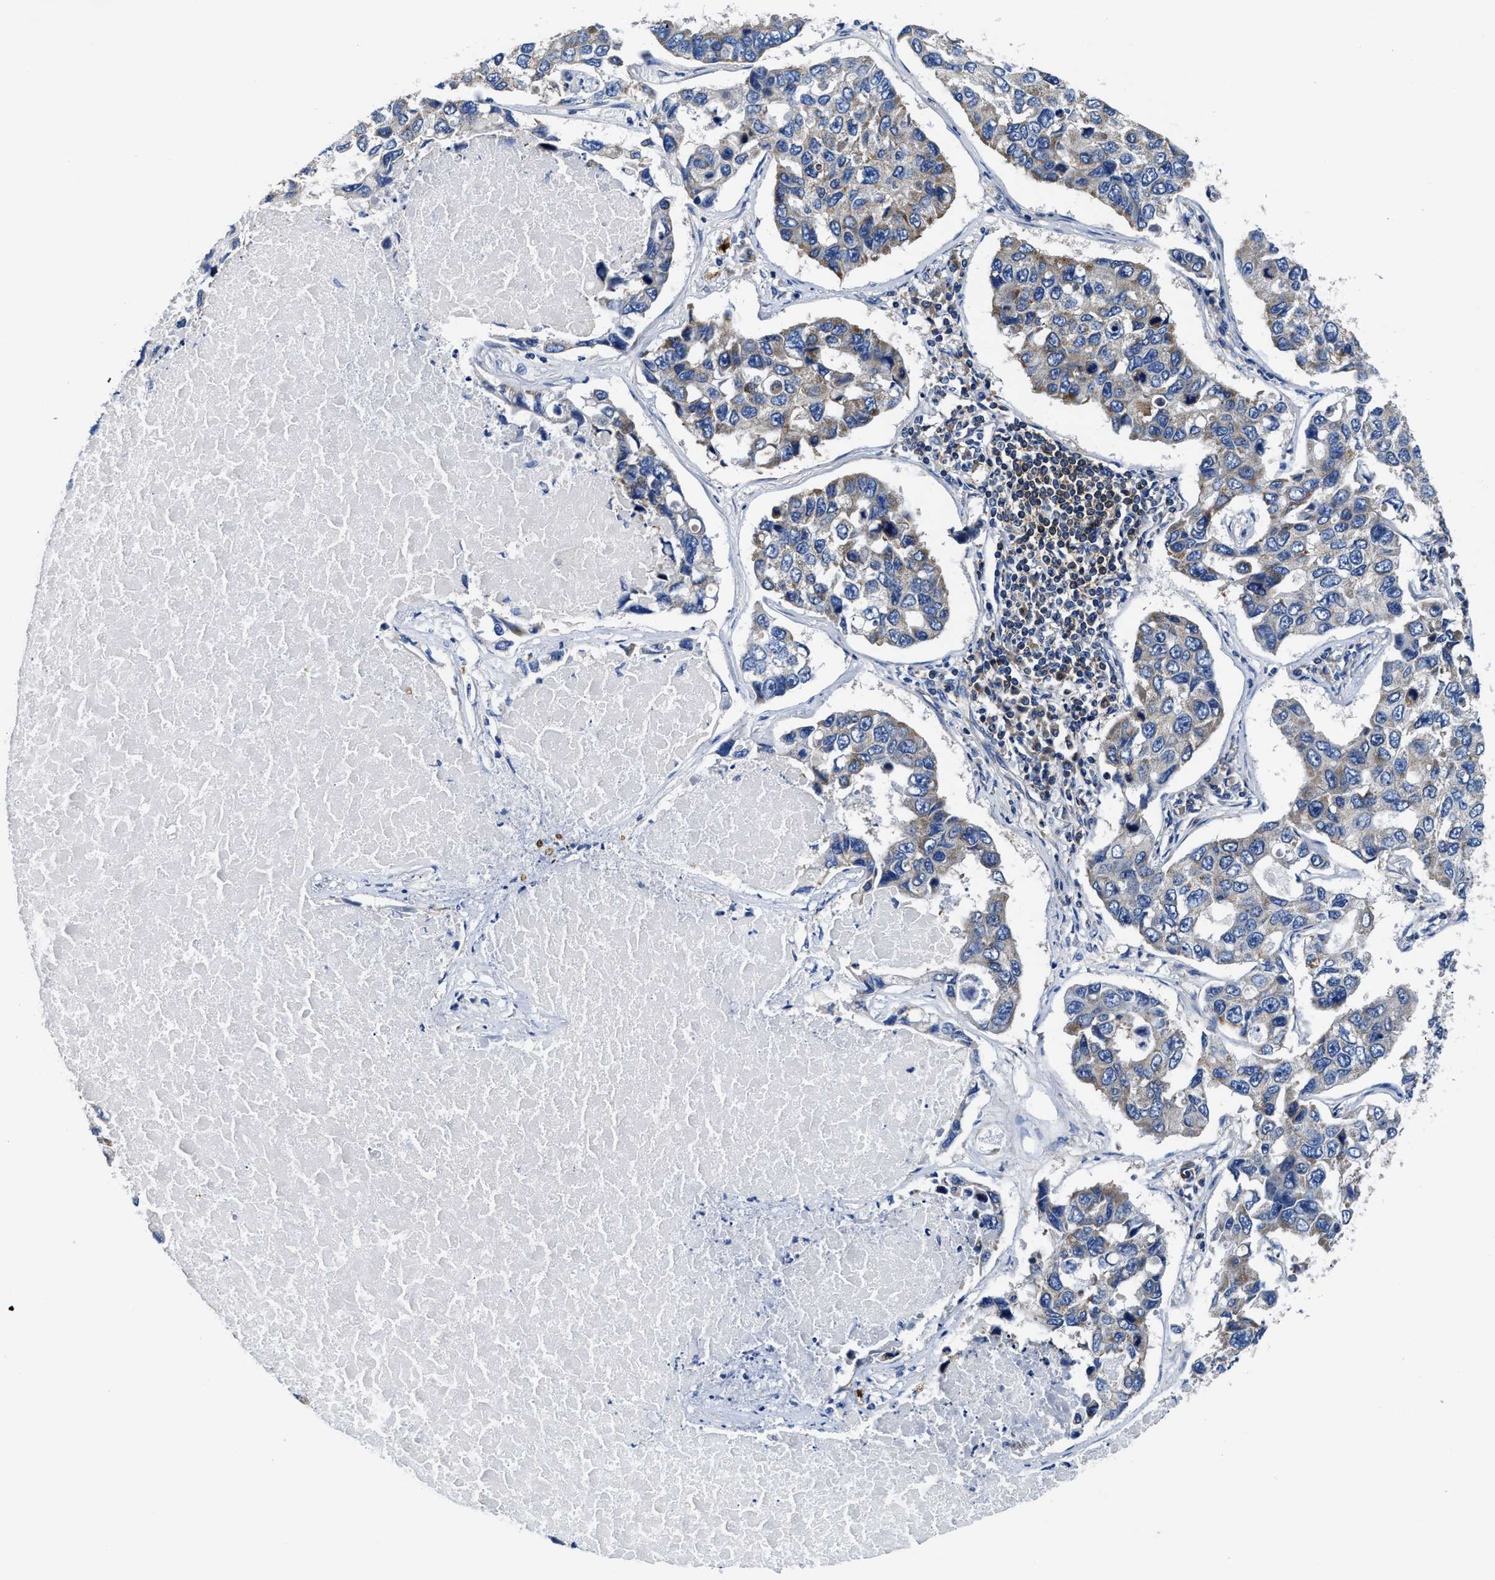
{"staining": {"intensity": "weak", "quantity": "<25%", "location": "cytoplasmic/membranous"}, "tissue": "lung cancer", "cell_type": "Tumor cells", "image_type": "cancer", "snomed": [{"axis": "morphology", "description": "Adenocarcinoma, NOS"}, {"axis": "topography", "description": "Lung"}], "caption": "IHC image of lung cancer stained for a protein (brown), which demonstrates no positivity in tumor cells. Brightfield microscopy of immunohistochemistry (IHC) stained with DAB (3,3'-diaminobenzidine) (brown) and hematoxylin (blue), captured at high magnification.", "gene": "PHLPP1", "patient": {"sex": "male", "age": 64}}